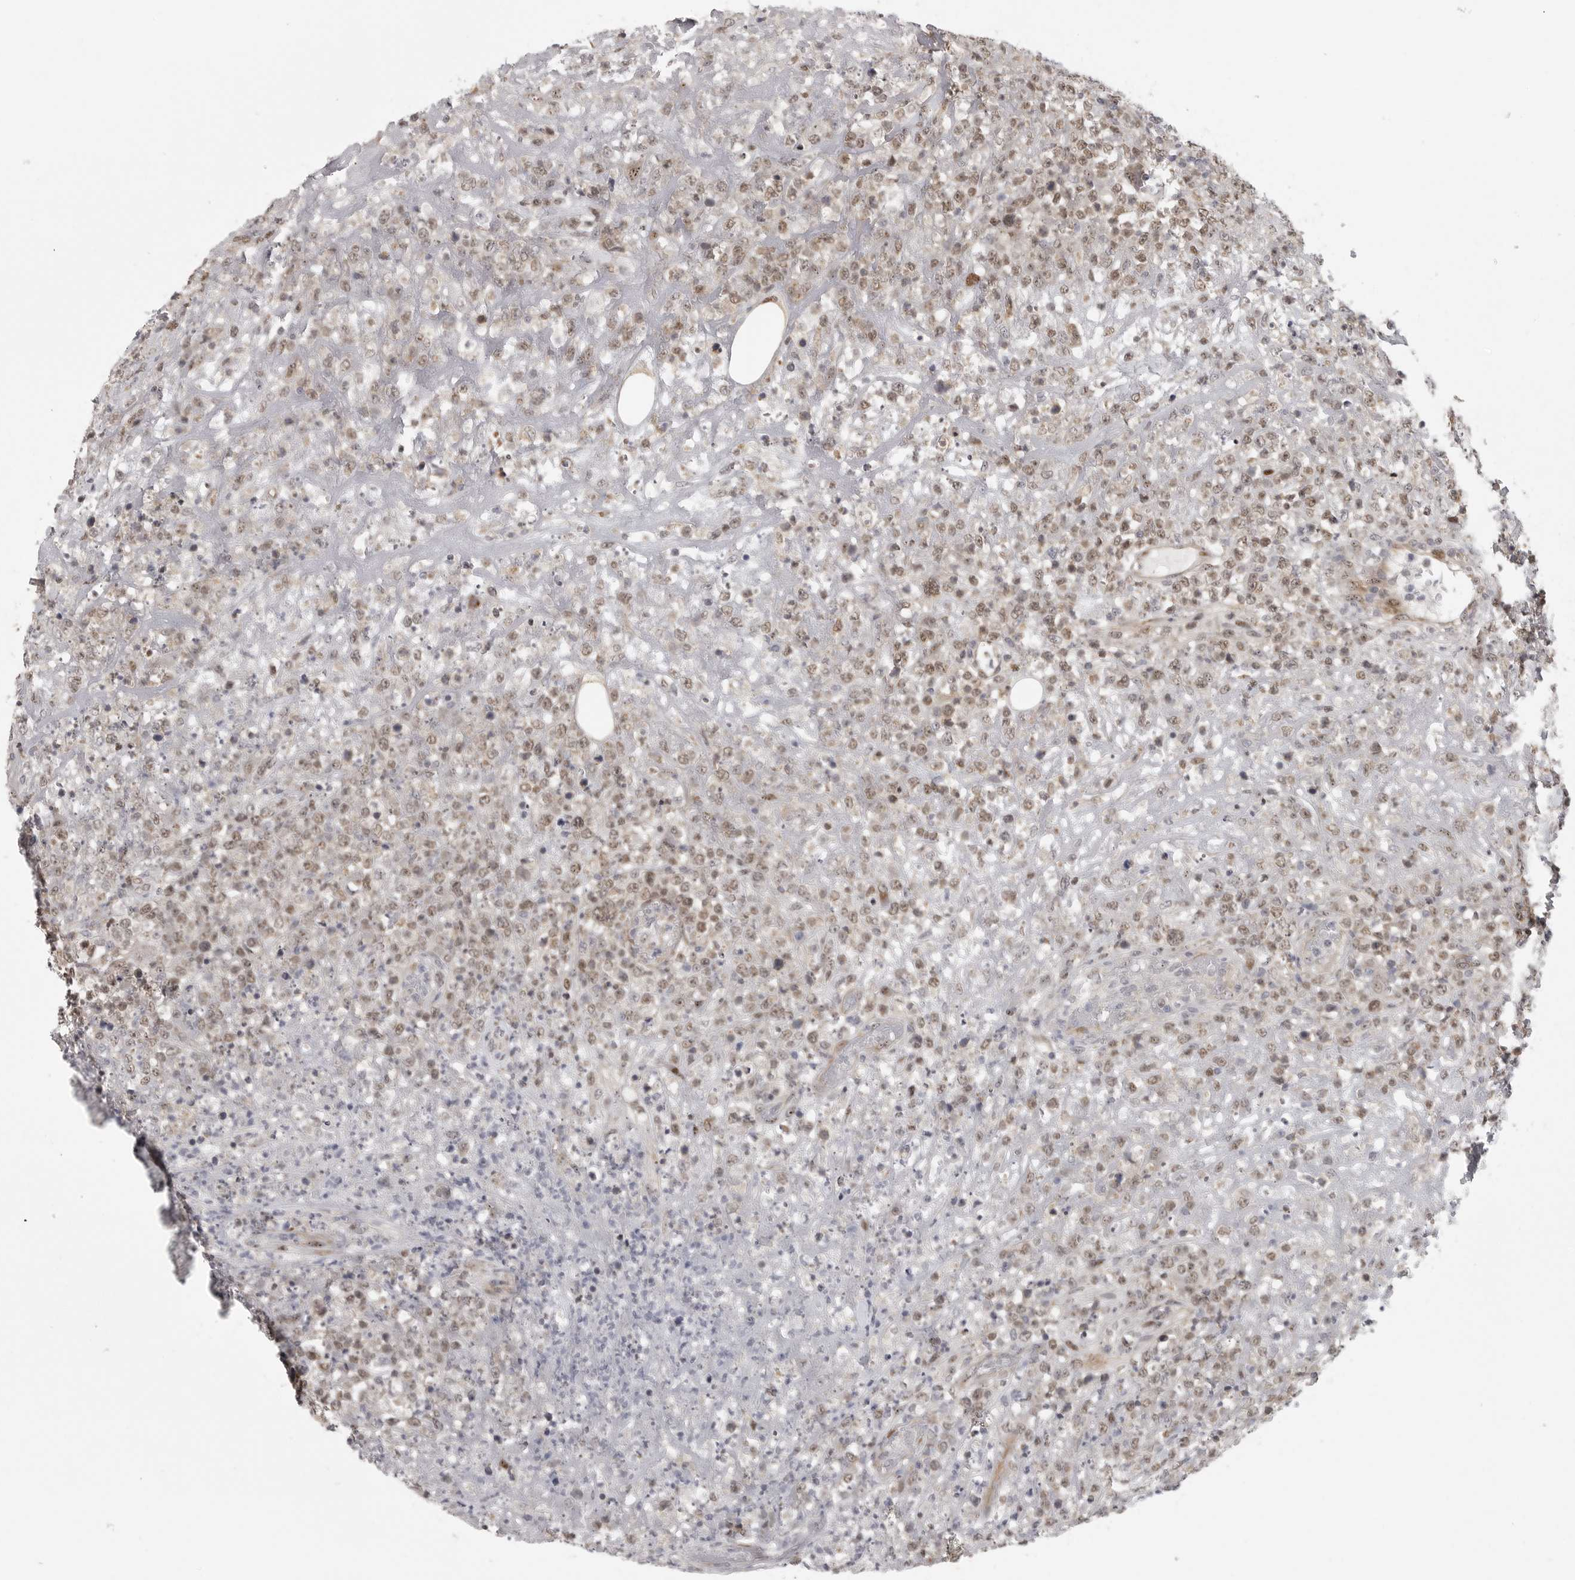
{"staining": {"intensity": "weak", "quantity": ">75%", "location": "nuclear"}, "tissue": "lymphoma", "cell_type": "Tumor cells", "image_type": "cancer", "snomed": [{"axis": "morphology", "description": "Malignant lymphoma, non-Hodgkin's type, High grade"}, {"axis": "topography", "description": "Colon"}], "caption": "Lymphoma stained for a protein demonstrates weak nuclear positivity in tumor cells.", "gene": "POLE2", "patient": {"sex": "female", "age": 53}}